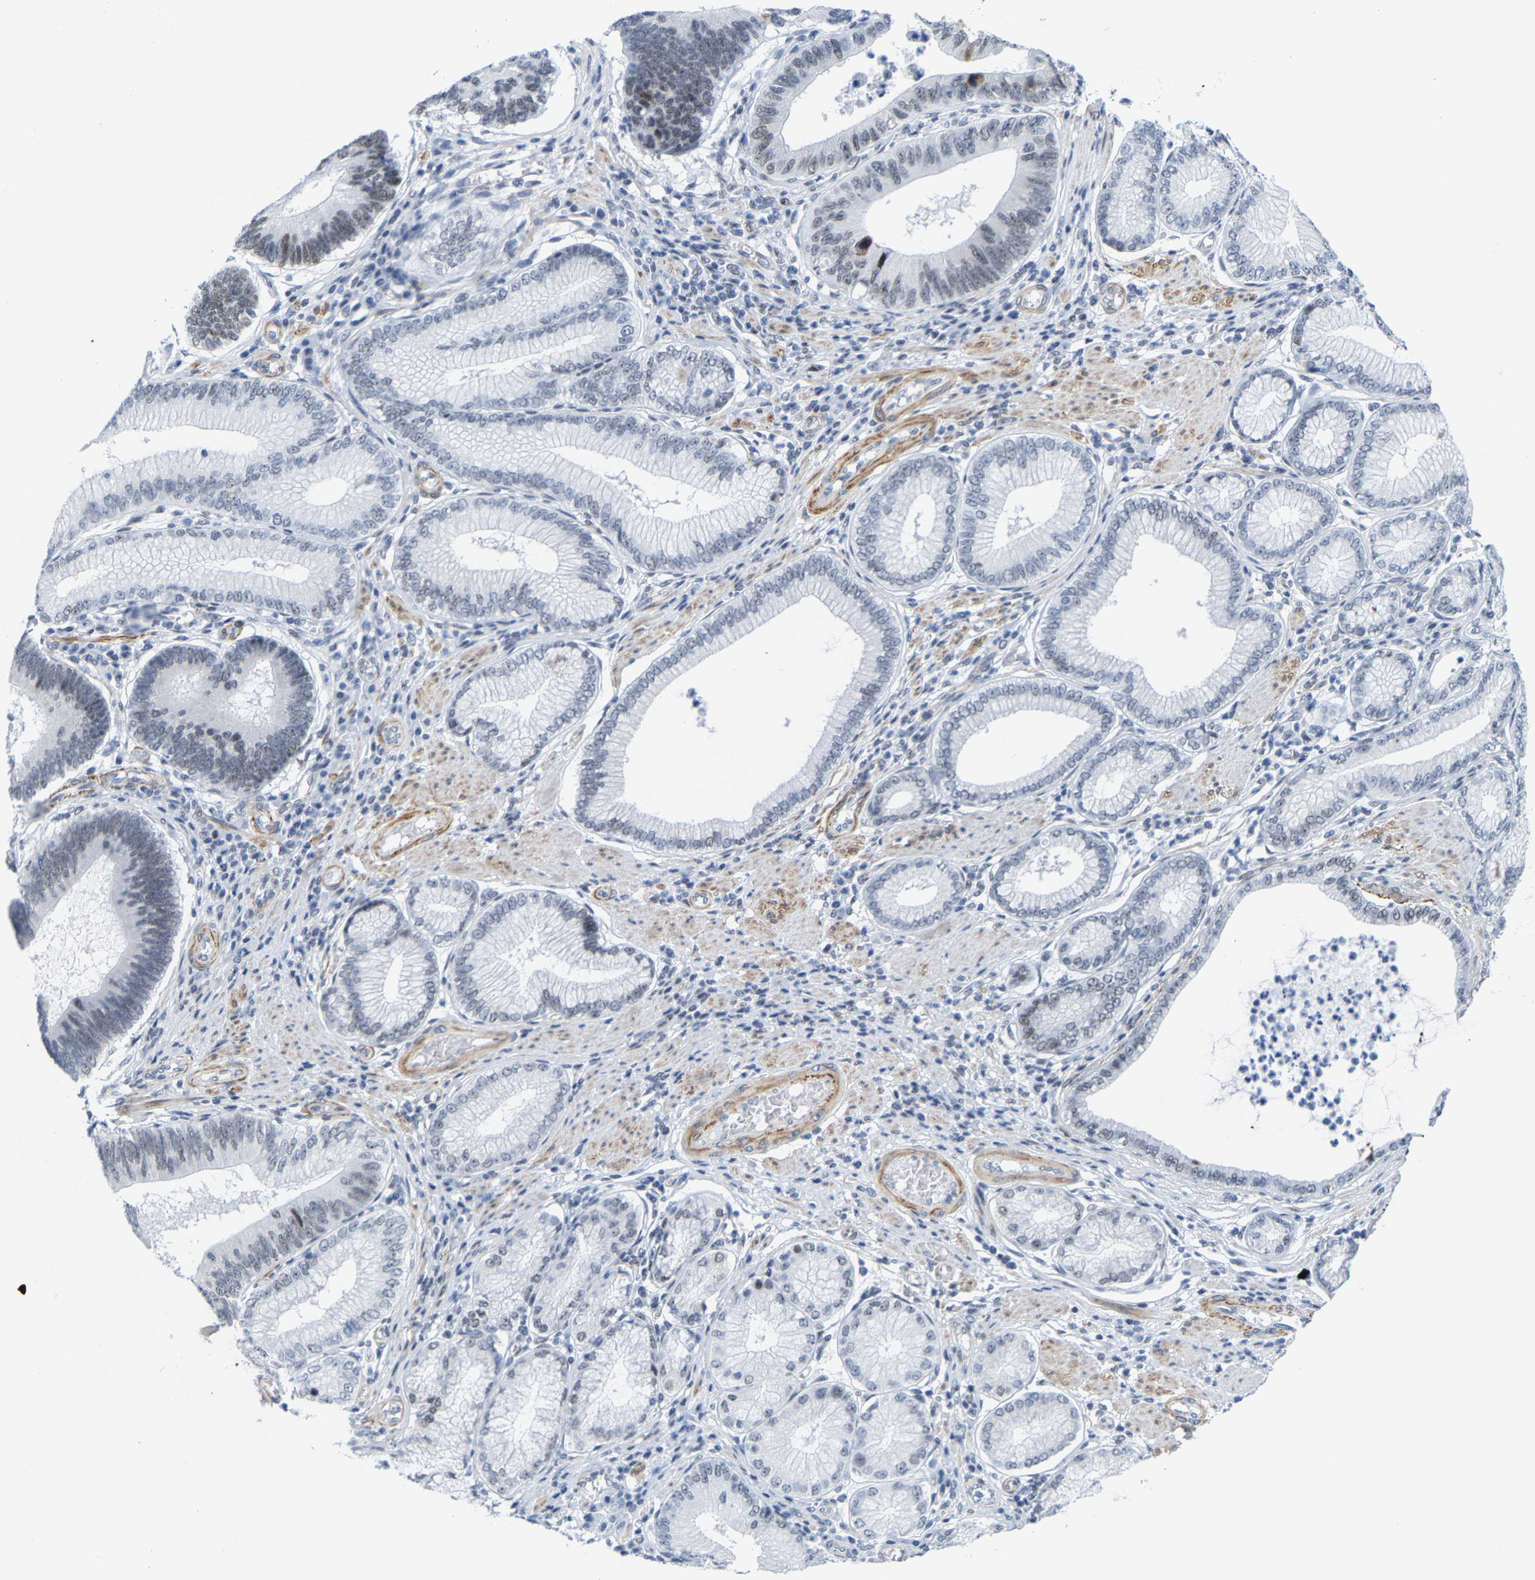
{"staining": {"intensity": "moderate", "quantity": "25%-75%", "location": "nuclear"}, "tissue": "stomach cancer", "cell_type": "Tumor cells", "image_type": "cancer", "snomed": [{"axis": "morphology", "description": "Adenocarcinoma, NOS"}, {"axis": "topography", "description": "Stomach"}], "caption": "Protein expression analysis of stomach cancer (adenocarcinoma) exhibits moderate nuclear positivity in approximately 25%-75% of tumor cells.", "gene": "FAM180A", "patient": {"sex": "male", "age": 59}}